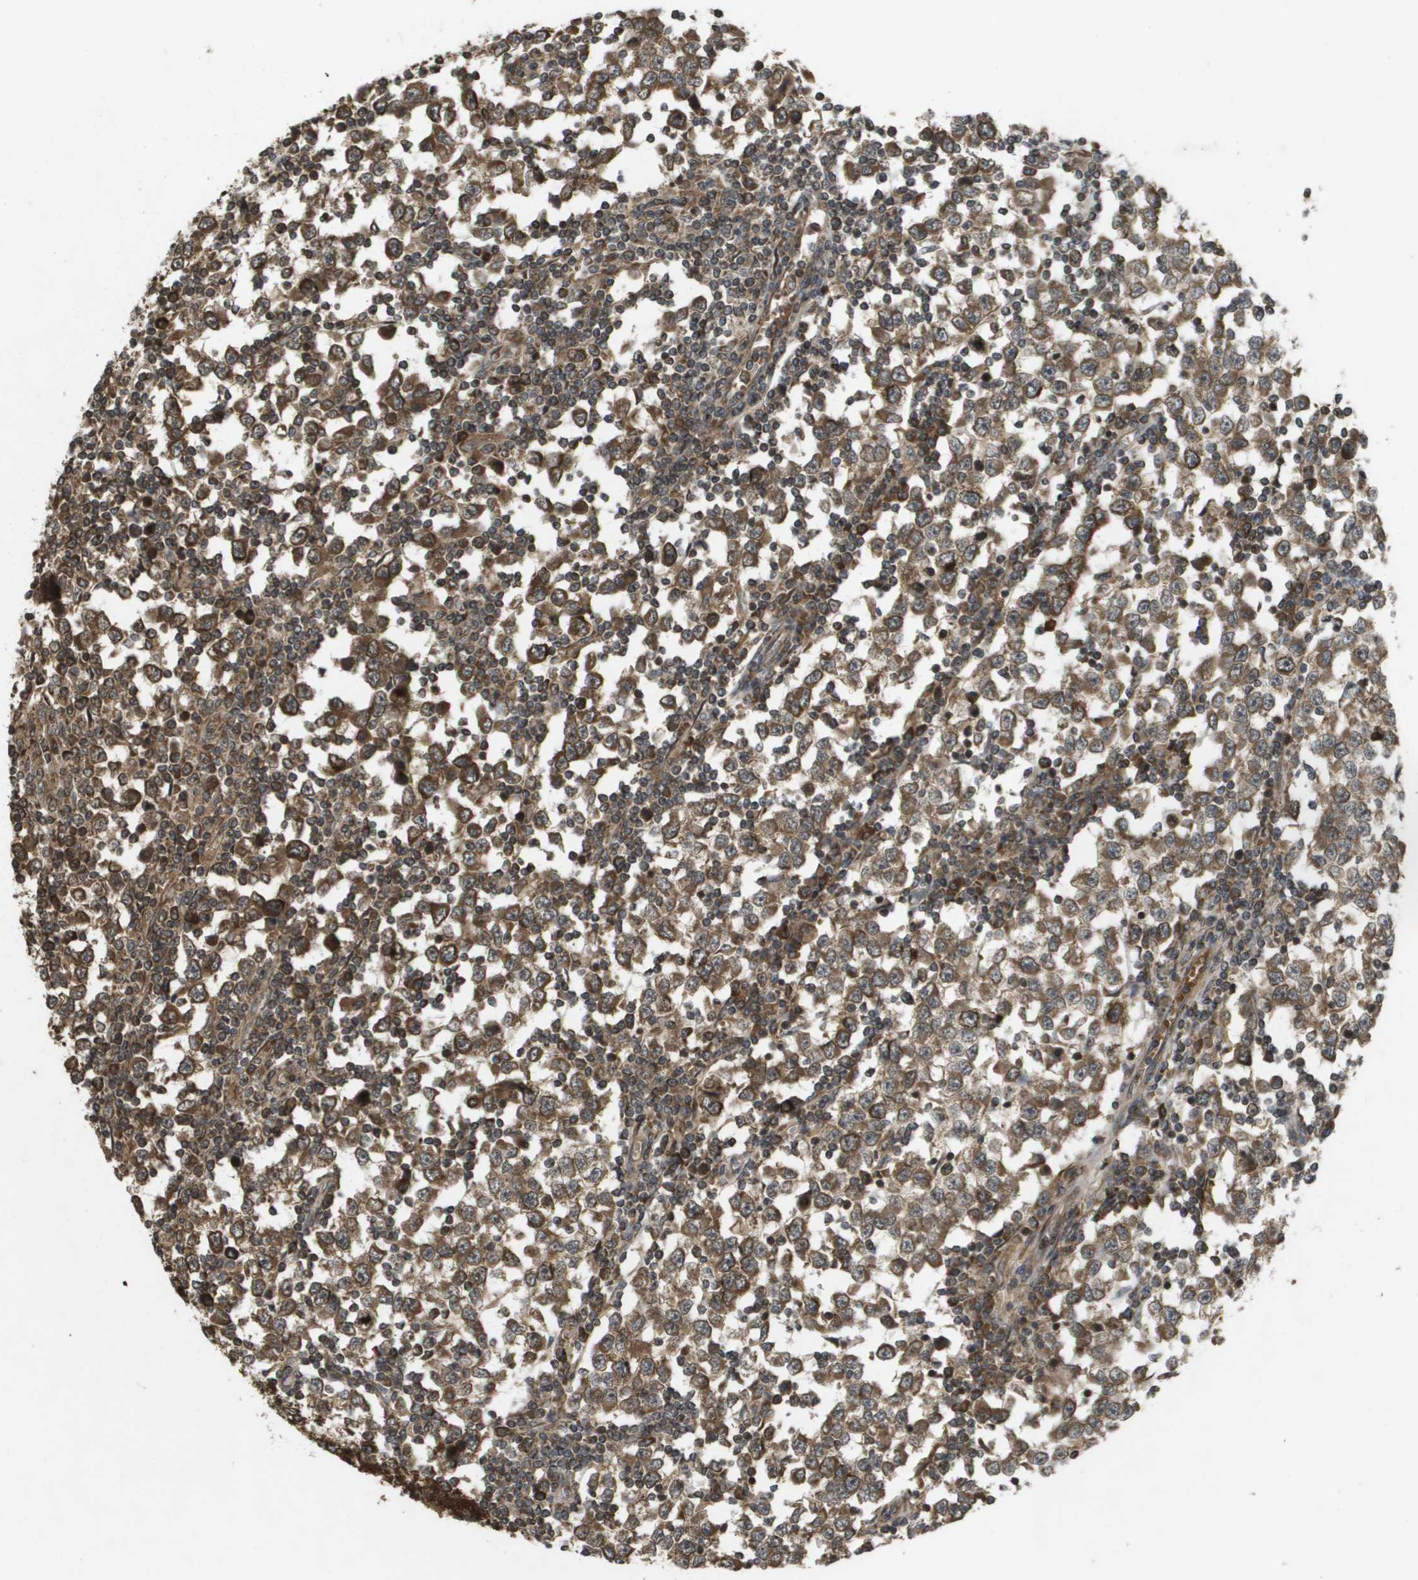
{"staining": {"intensity": "moderate", "quantity": ">75%", "location": "cytoplasmic/membranous"}, "tissue": "testis cancer", "cell_type": "Tumor cells", "image_type": "cancer", "snomed": [{"axis": "morphology", "description": "Seminoma, NOS"}, {"axis": "topography", "description": "Testis"}], "caption": "Immunohistochemical staining of human seminoma (testis) shows medium levels of moderate cytoplasmic/membranous protein expression in about >75% of tumor cells.", "gene": "KIF11", "patient": {"sex": "male", "age": 65}}